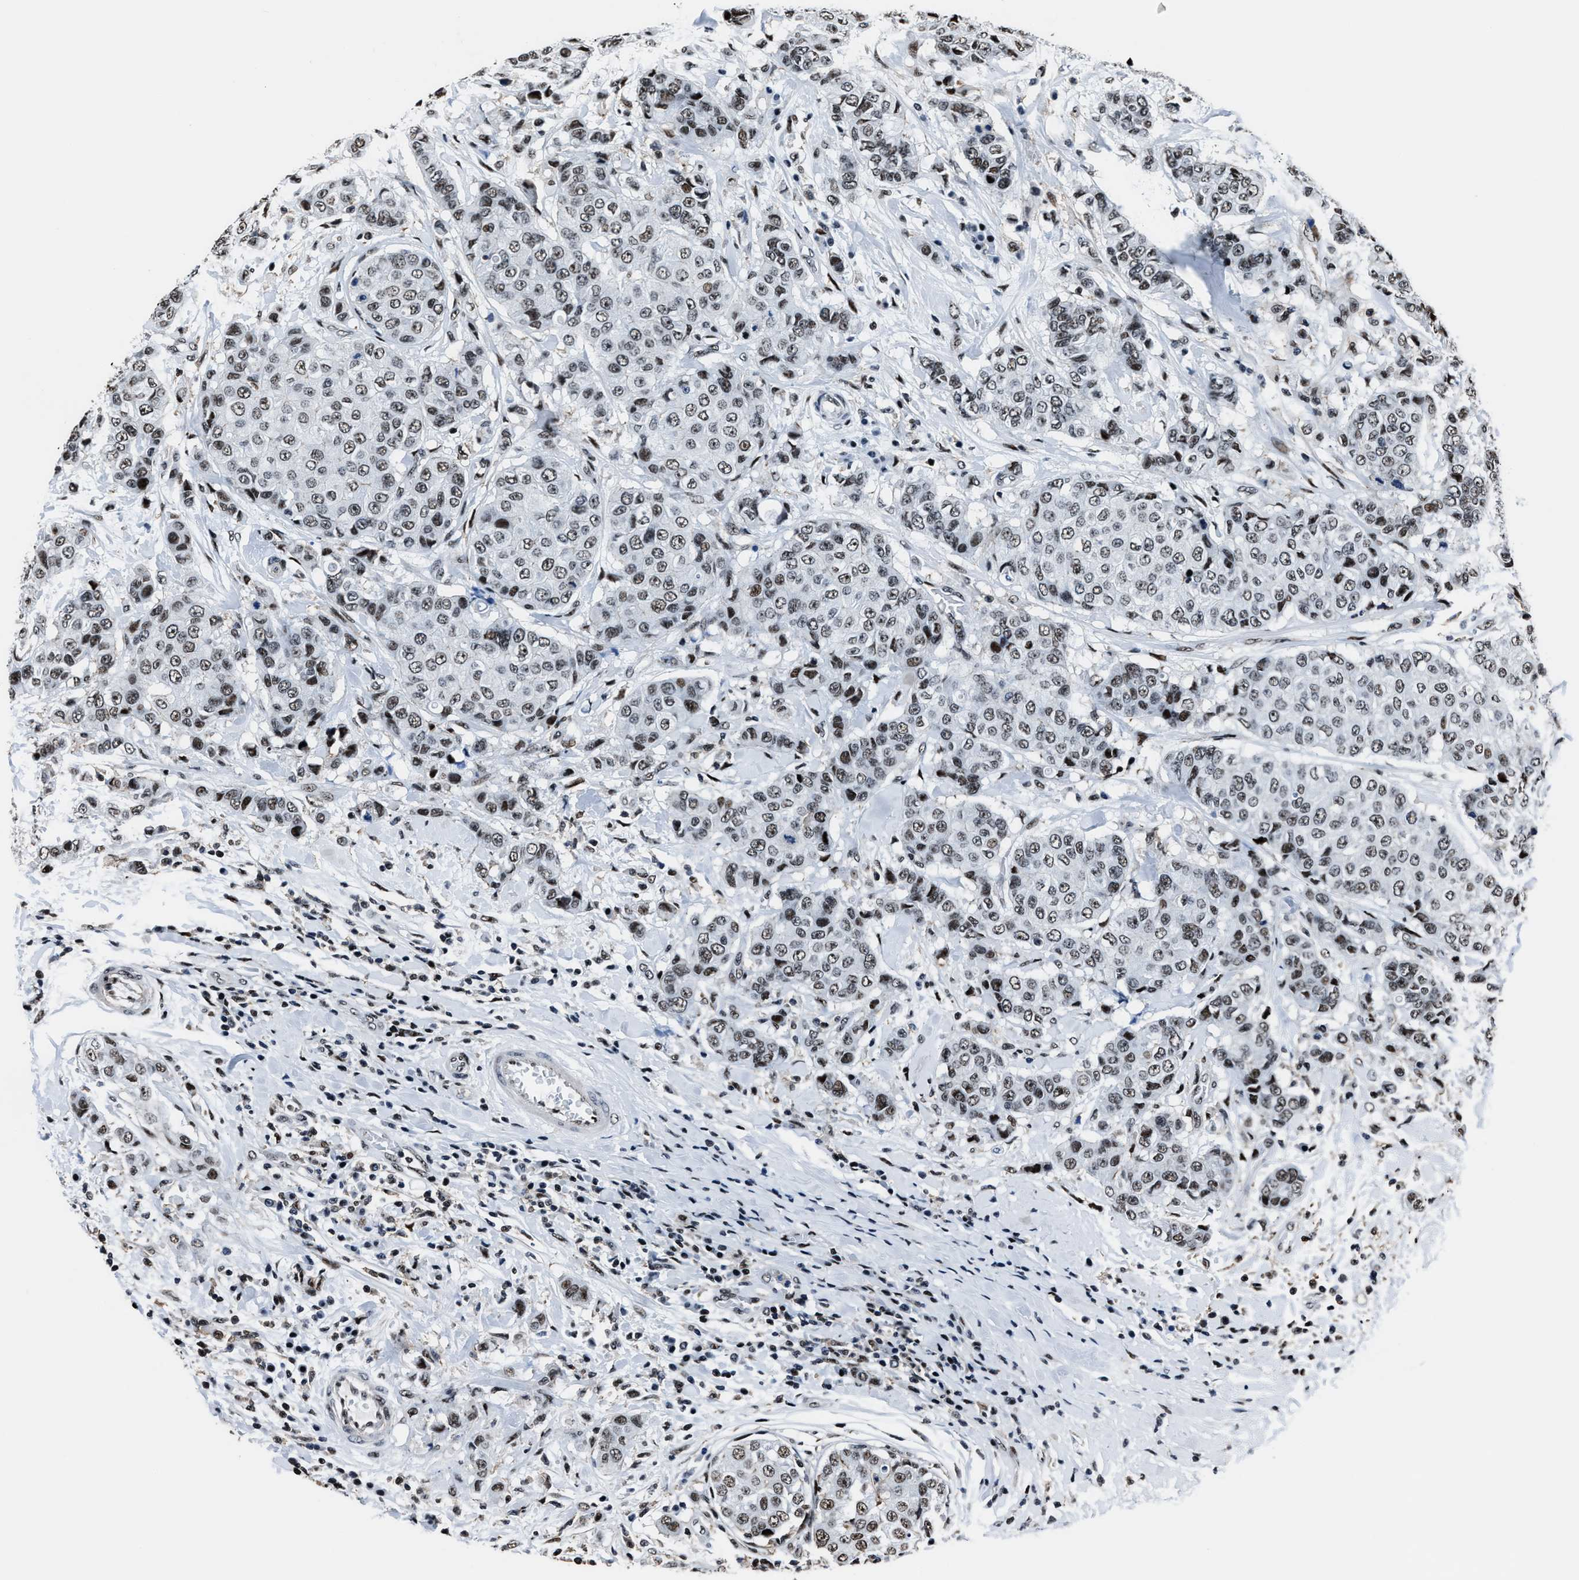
{"staining": {"intensity": "weak", "quantity": ">75%", "location": "nuclear"}, "tissue": "breast cancer", "cell_type": "Tumor cells", "image_type": "cancer", "snomed": [{"axis": "morphology", "description": "Duct carcinoma"}, {"axis": "topography", "description": "Breast"}], "caption": "A micrograph of breast cancer (intraductal carcinoma) stained for a protein shows weak nuclear brown staining in tumor cells.", "gene": "PPIE", "patient": {"sex": "female", "age": 27}}